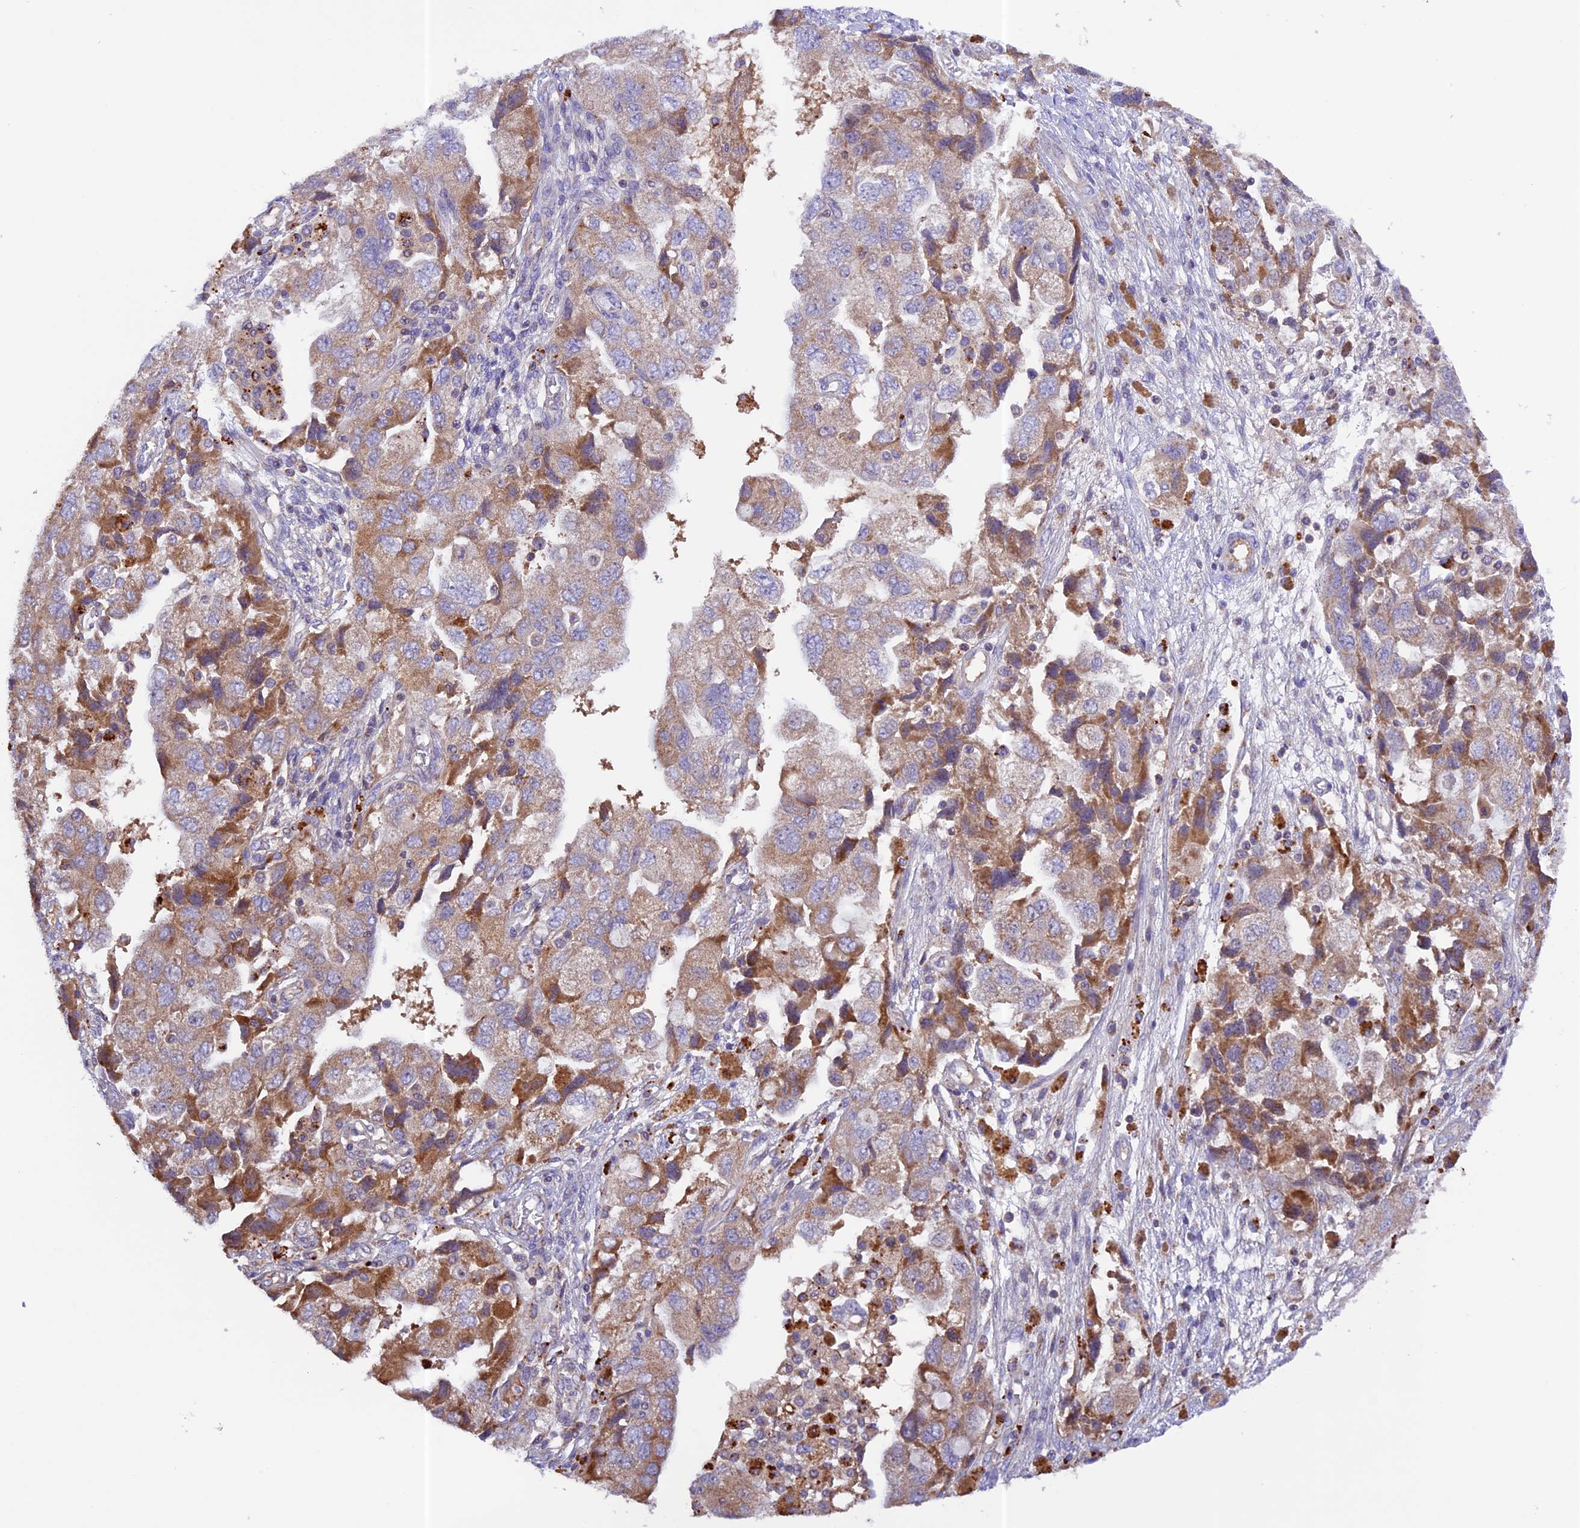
{"staining": {"intensity": "moderate", "quantity": ">75%", "location": "cytoplasmic/membranous"}, "tissue": "ovarian cancer", "cell_type": "Tumor cells", "image_type": "cancer", "snomed": [{"axis": "morphology", "description": "Carcinoma, NOS"}, {"axis": "morphology", "description": "Cystadenocarcinoma, serous, NOS"}, {"axis": "topography", "description": "Ovary"}], "caption": "This histopathology image exhibits immunohistochemistry (IHC) staining of ovarian cancer, with medium moderate cytoplasmic/membranous staining in approximately >75% of tumor cells.", "gene": "METTL22", "patient": {"sex": "female", "age": 69}}